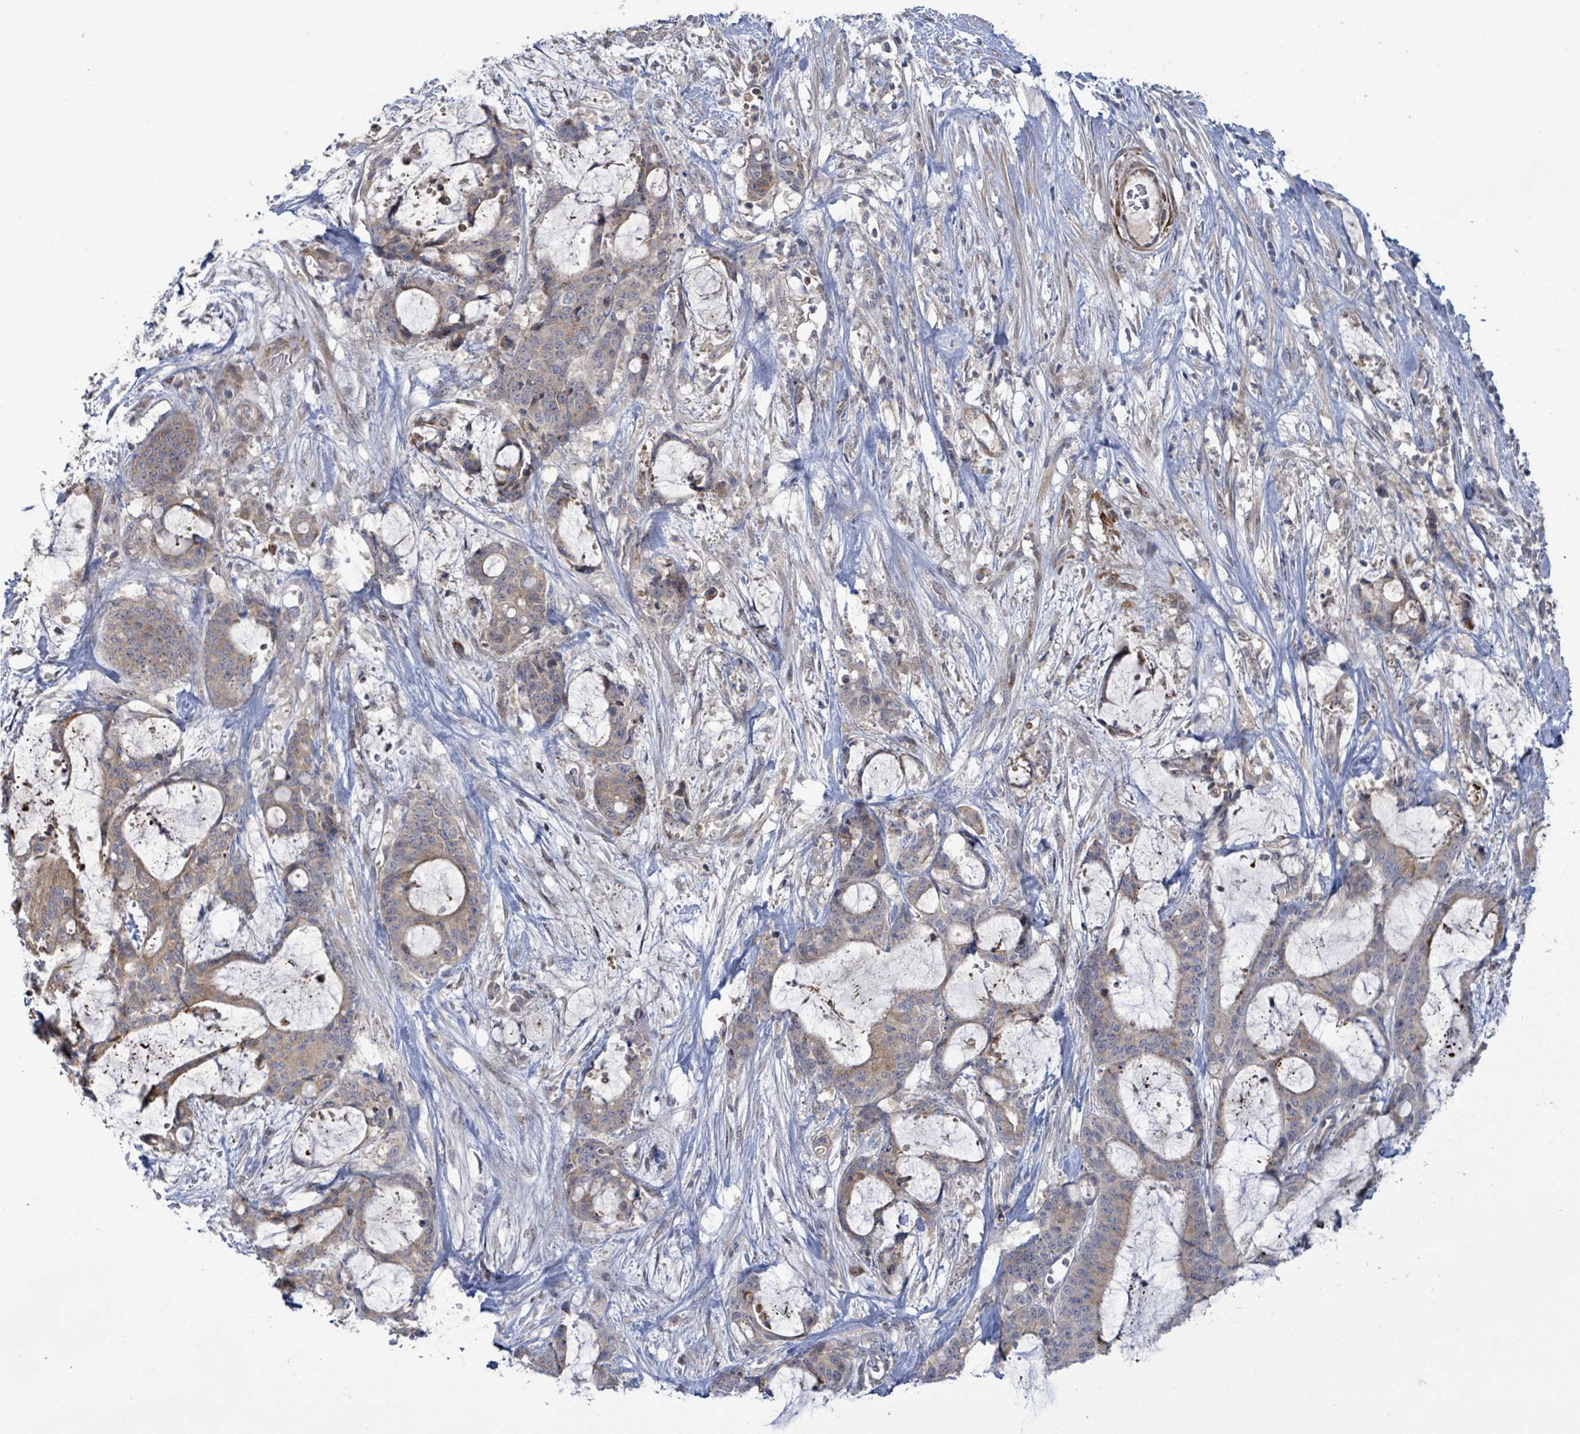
{"staining": {"intensity": "weak", "quantity": "<25%", "location": "cytoplasmic/membranous"}, "tissue": "liver cancer", "cell_type": "Tumor cells", "image_type": "cancer", "snomed": [{"axis": "morphology", "description": "Normal tissue, NOS"}, {"axis": "morphology", "description": "Cholangiocarcinoma"}, {"axis": "topography", "description": "Liver"}, {"axis": "topography", "description": "Peripheral nerve tissue"}], "caption": "An immunohistochemistry (IHC) photomicrograph of liver cholangiocarcinoma is shown. There is no staining in tumor cells of liver cholangiocarcinoma.", "gene": "SLIT3", "patient": {"sex": "female", "age": 73}}